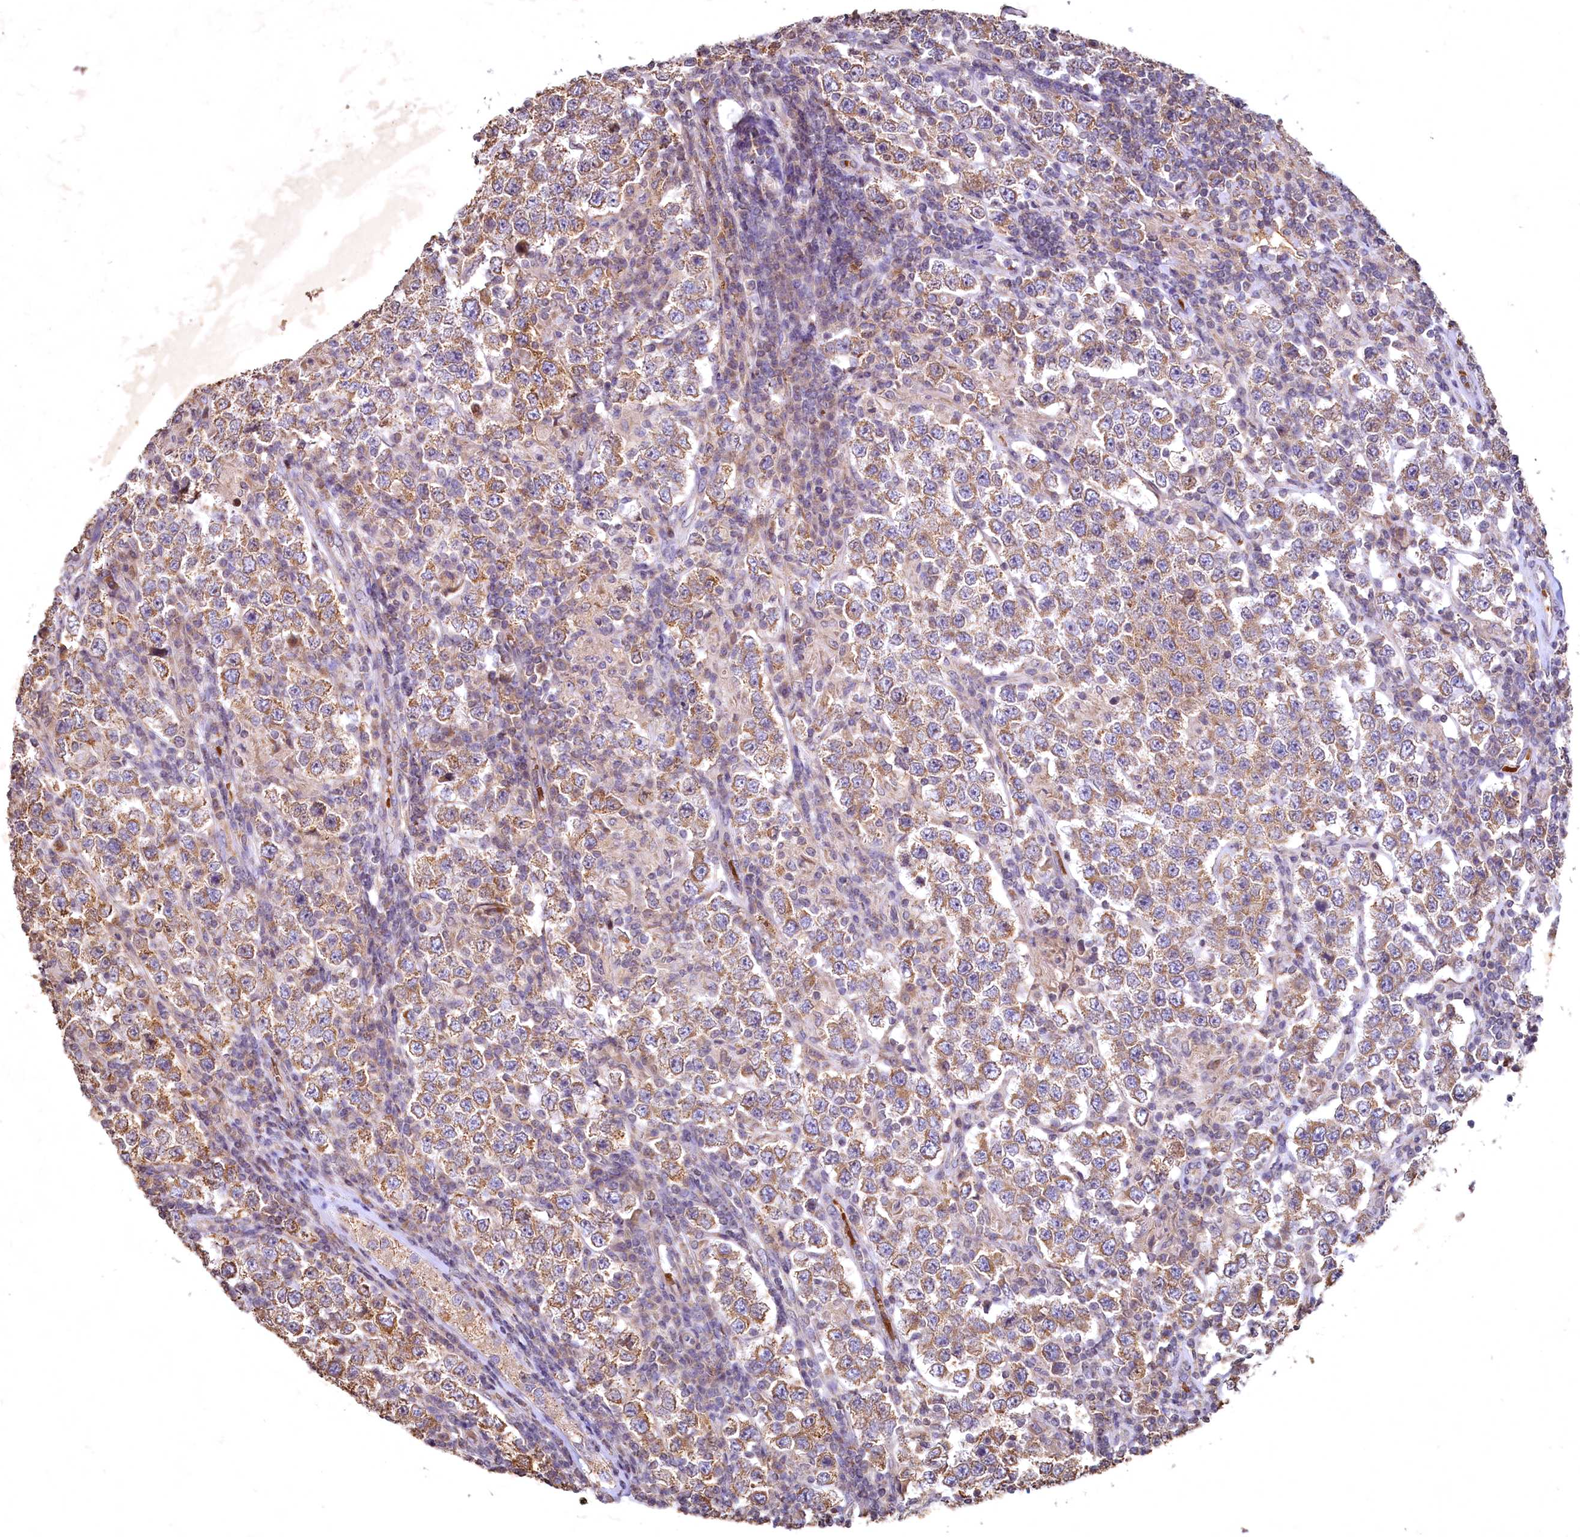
{"staining": {"intensity": "moderate", "quantity": ">75%", "location": "cytoplasmic/membranous"}, "tissue": "testis cancer", "cell_type": "Tumor cells", "image_type": "cancer", "snomed": [{"axis": "morphology", "description": "Normal tissue, NOS"}, {"axis": "morphology", "description": "Urothelial carcinoma, High grade"}, {"axis": "morphology", "description": "Seminoma, NOS"}, {"axis": "morphology", "description": "Carcinoma, Embryonal, NOS"}, {"axis": "topography", "description": "Urinary bladder"}, {"axis": "topography", "description": "Testis"}], "caption": "Human testis cancer (seminoma) stained for a protein (brown) shows moderate cytoplasmic/membranous positive positivity in approximately >75% of tumor cells.", "gene": "SPTA1", "patient": {"sex": "male", "age": 41}}